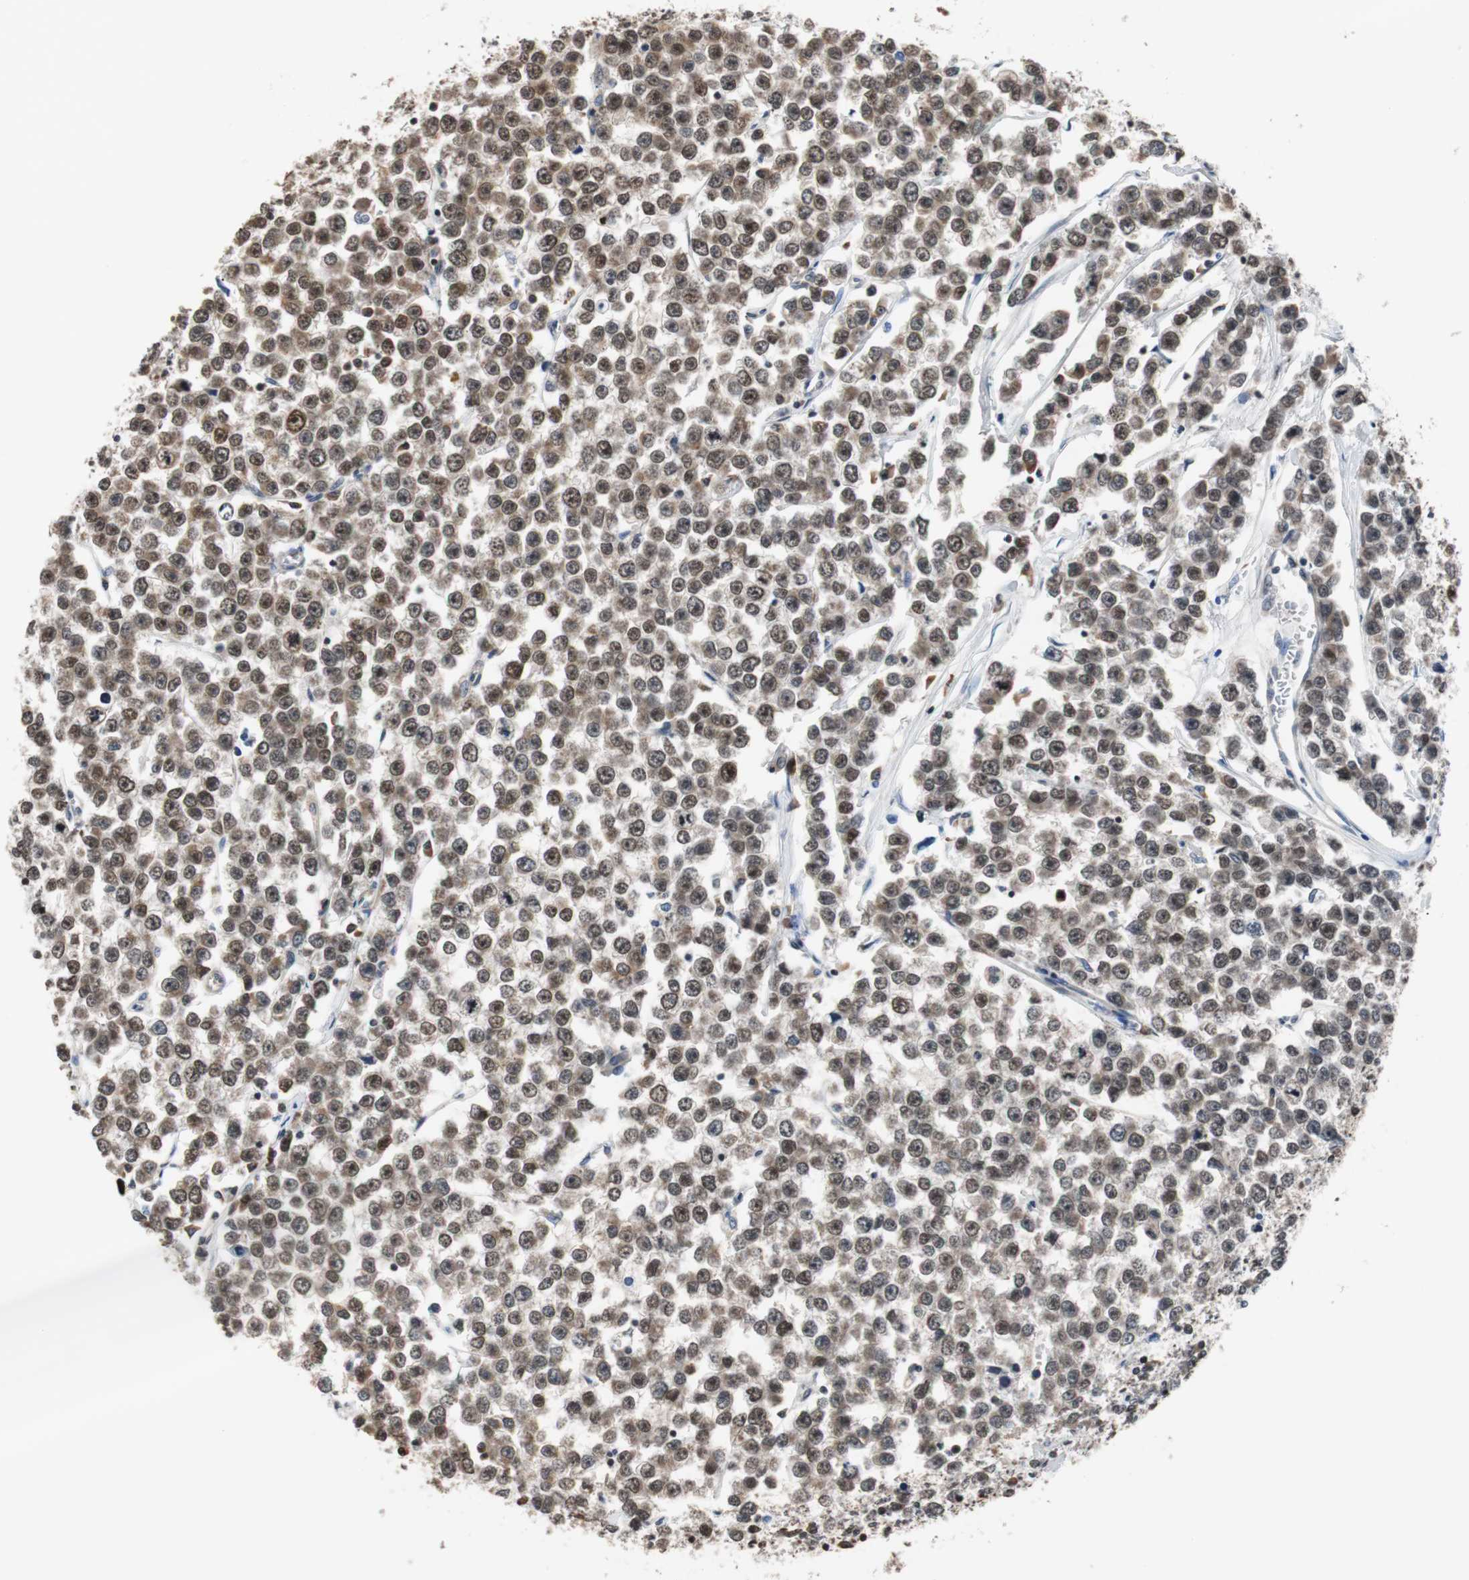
{"staining": {"intensity": "strong", "quantity": ">75%", "location": "nuclear"}, "tissue": "testis cancer", "cell_type": "Tumor cells", "image_type": "cancer", "snomed": [{"axis": "morphology", "description": "Seminoma, NOS"}, {"axis": "morphology", "description": "Carcinoma, Embryonal, NOS"}, {"axis": "topography", "description": "Testis"}], "caption": "Protein expression by IHC demonstrates strong nuclear staining in approximately >75% of tumor cells in seminoma (testis).", "gene": "REST", "patient": {"sex": "male", "age": 52}}